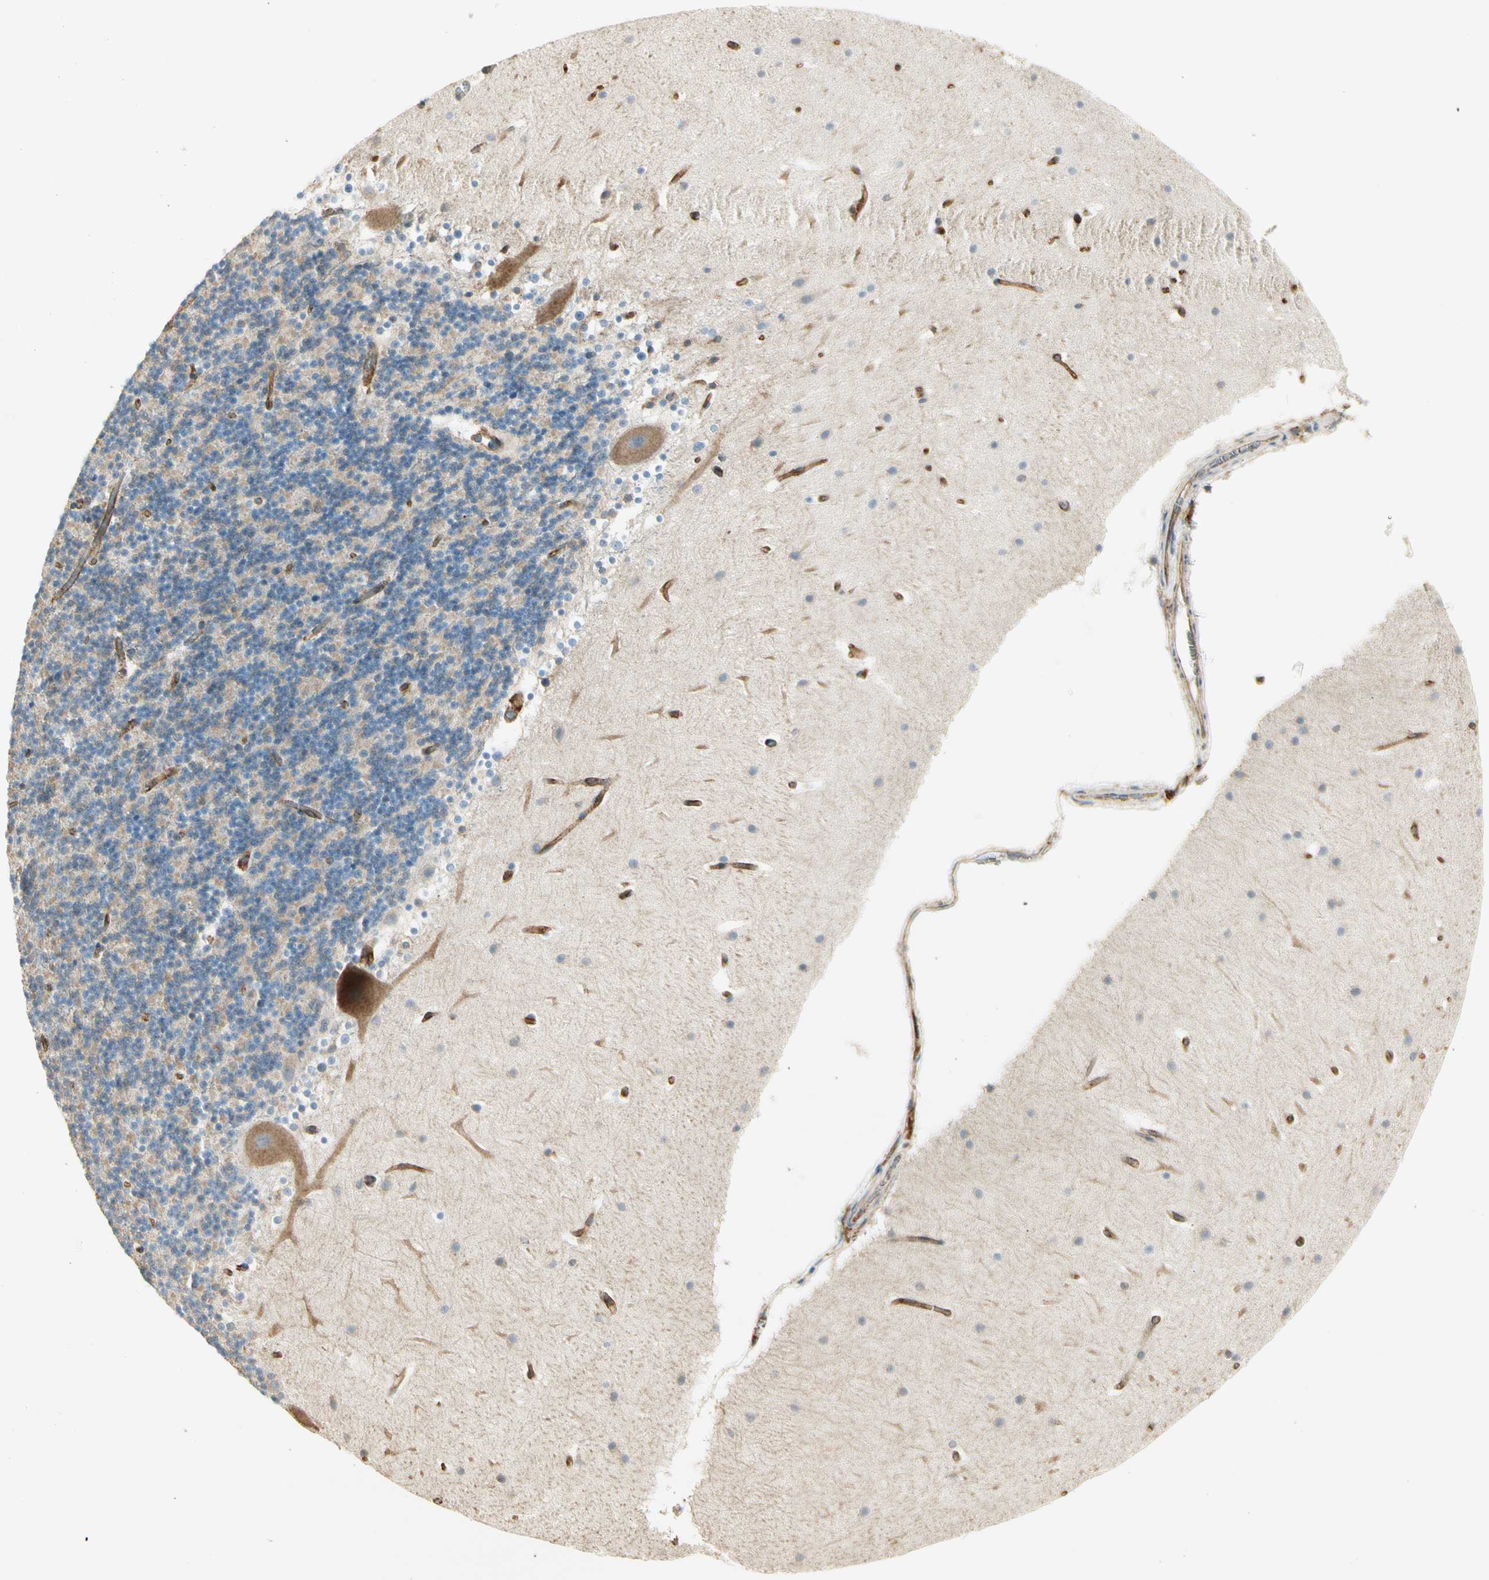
{"staining": {"intensity": "negative", "quantity": "none", "location": "none"}, "tissue": "cerebellum", "cell_type": "Cells in granular layer", "image_type": "normal", "snomed": [{"axis": "morphology", "description": "Normal tissue, NOS"}, {"axis": "topography", "description": "Cerebellum"}], "caption": "This is a histopathology image of immunohistochemistry staining of unremarkable cerebellum, which shows no positivity in cells in granular layer. Brightfield microscopy of IHC stained with DAB (3,3'-diaminobenzidine) (brown) and hematoxylin (blue), captured at high magnification.", "gene": "AGFG1", "patient": {"sex": "female", "age": 19}}